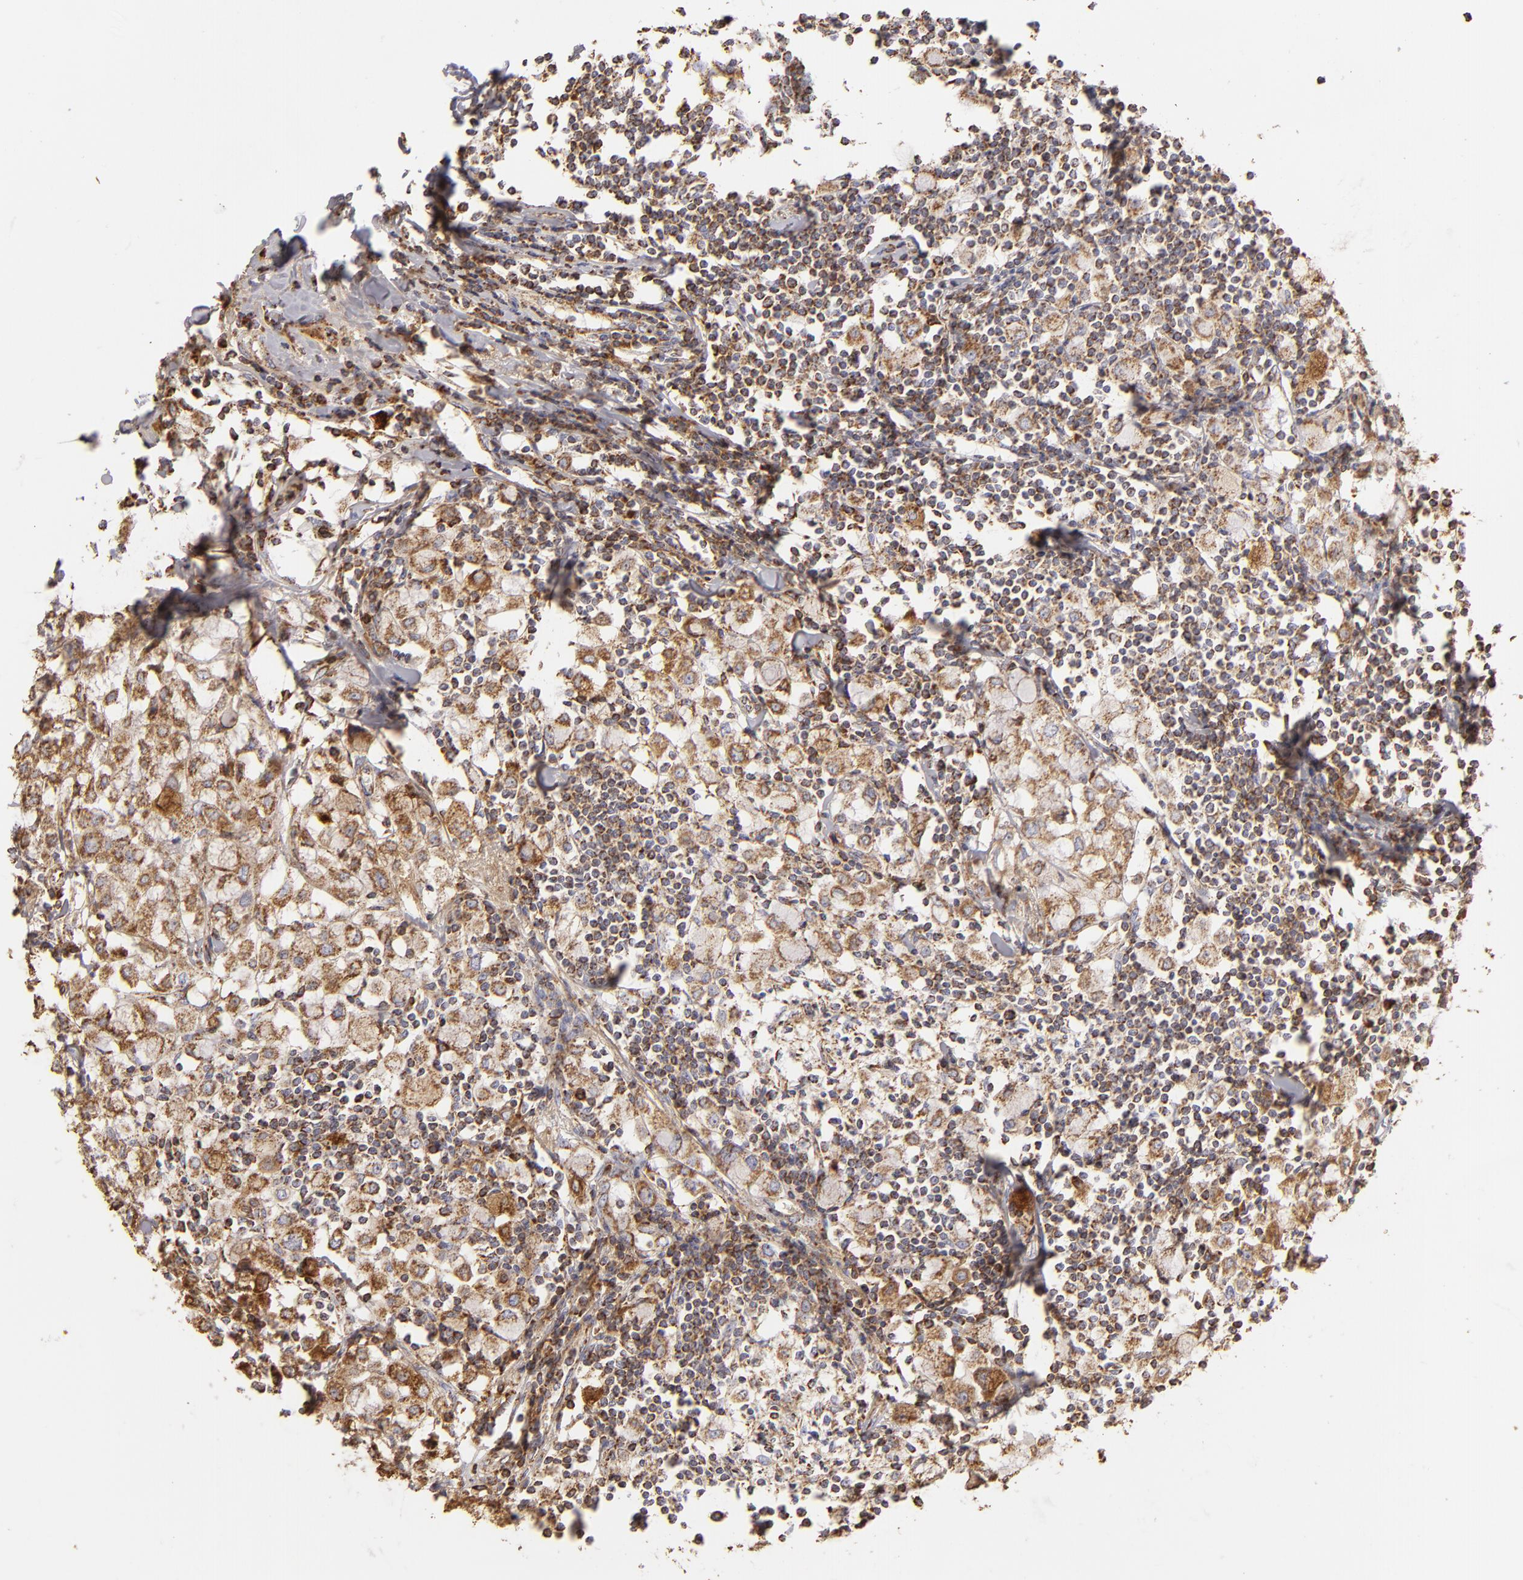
{"staining": {"intensity": "moderate", "quantity": ">75%", "location": "cytoplasmic/membranous"}, "tissue": "breast cancer", "cell_type": "Tumor cells", "image_type": "cancer", "snomed": [{"axis": "morphology", "description": "Lobular carcinoma"}, {"axis": "topography", "description": "Breast"}], "caption": "Moderate cytoplasmic/membranous positivity for a protein is seen in approximately >75% of tumor cells of lobular carcinoma (breast) using IHC.", "gene": "CFB", "patient": {"sex": "female", "age": 85}}